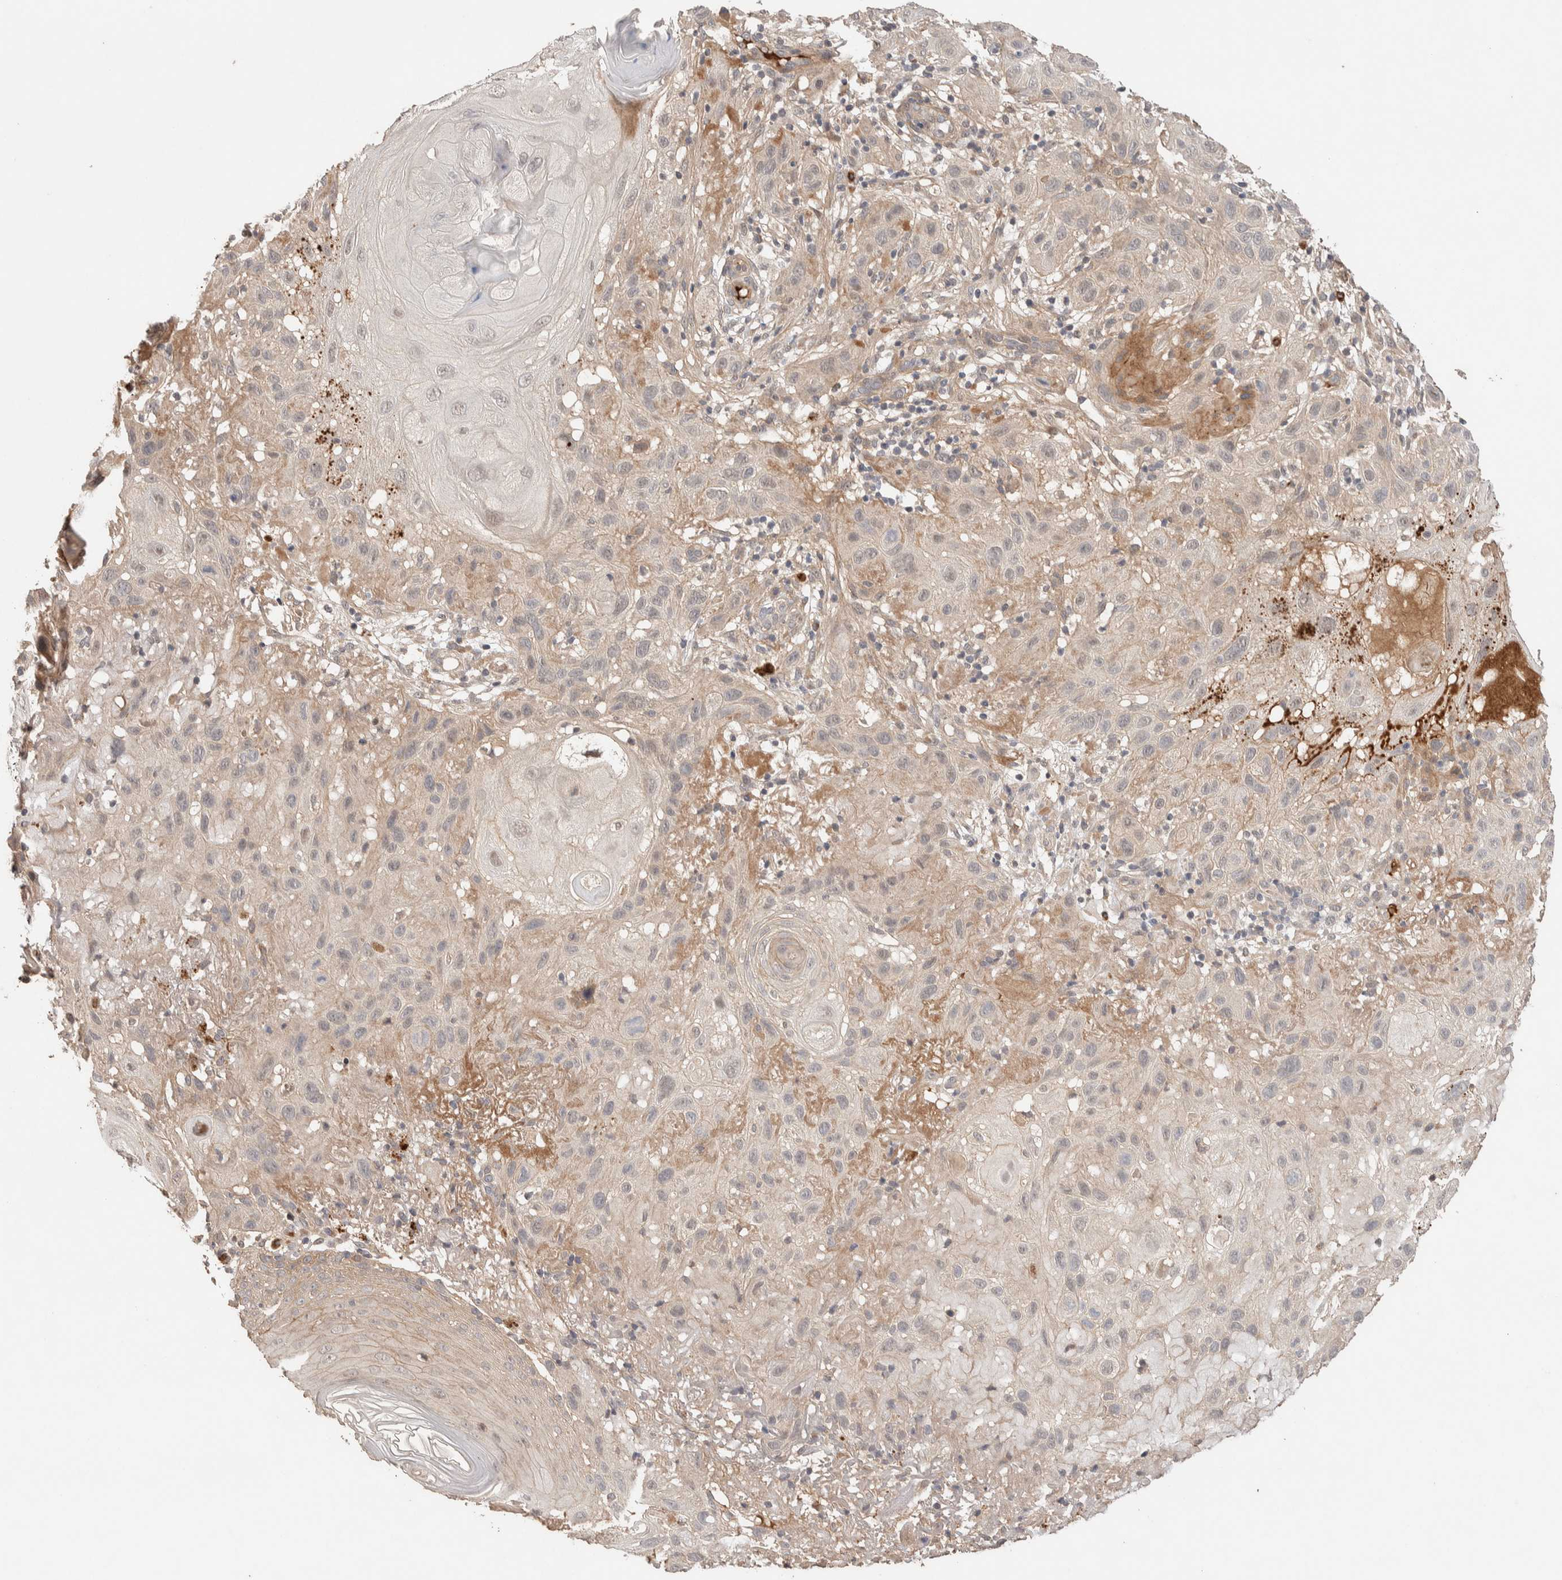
{"staining": {"intensity": "weak", "quantity": "<25%", "location": "cytoplasmic/membranous"}, "tissue": "skin cancer", "cell_type": "Tumor cells", "image_type": "cancer", "snomed": [{"axis": "morphology", "description": "Squamous cell carcinoma, NOS"}, {"axis": "topography", "description": "Skin"}], "caption": "A photomicrograph of human skin cancer (squamous cell carcinoma) is negative for staining in tumor cells. (DAB (3,3'-diaminobenzidine) immunohistochemistry (IHC) visualized using brightfield microscopy, high magnification).", "gene": "CASK", "patient": {"sex": "female", "age": 96}}